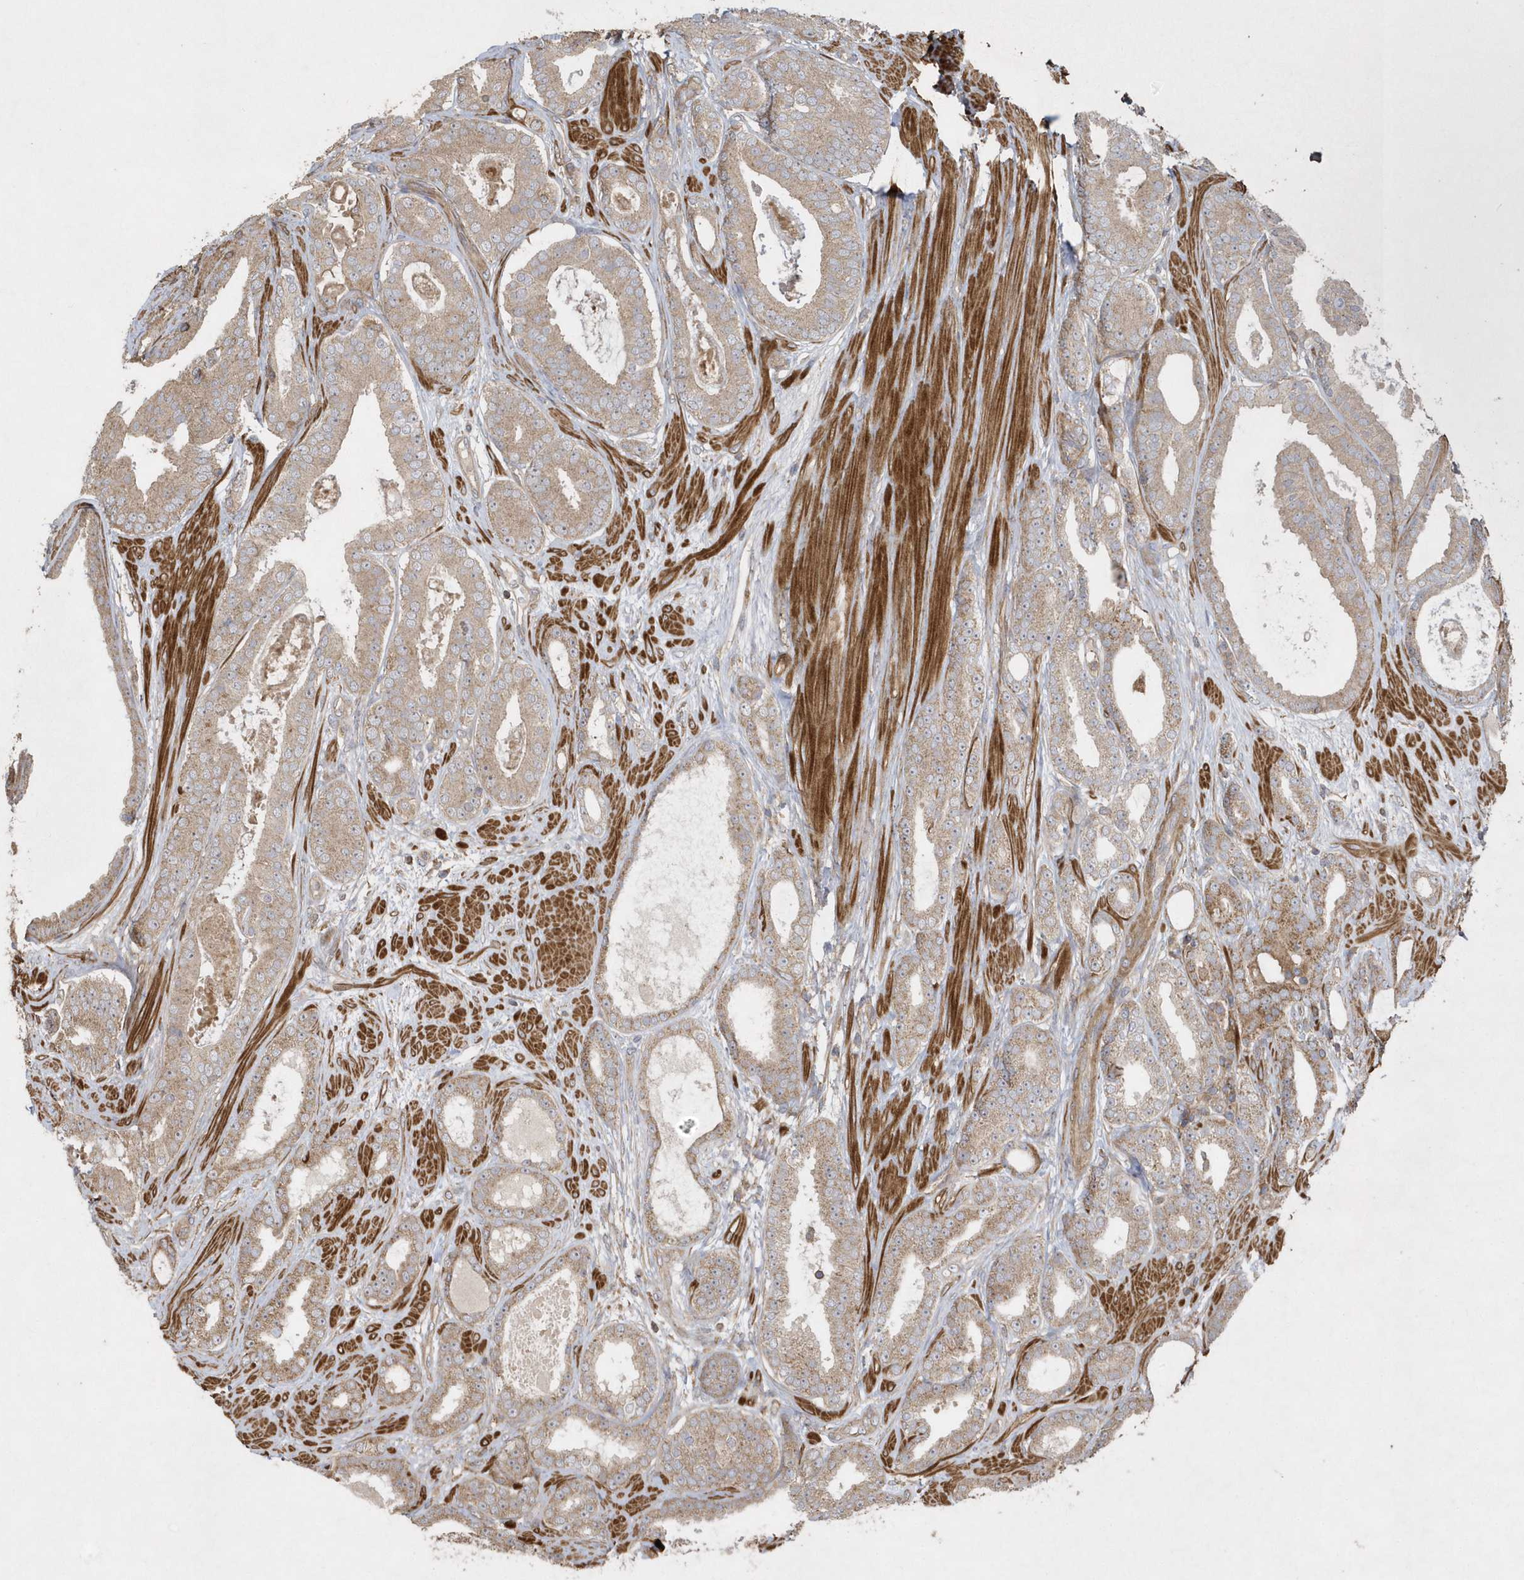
{"staining": {"intensity": "moderate", "quantity": "25%-75%", "location": "cytoplasmic/membranous"}, "tissue": "prostate cancer", "cell_type": "Tumor cells", "image_type": "cancer", "snomed": [{"axis": "morphology", "description": "Adenocarcinoma, High grade"}, {"axis": "topography", "description": "Prostate"}], "caption": "Prostate high-grade adenocarcinoma stained with a protein marker reveals moderate staining in tumor cells.", "gene": "SENP8", "patient": {"sex": "male", "age": 60}}